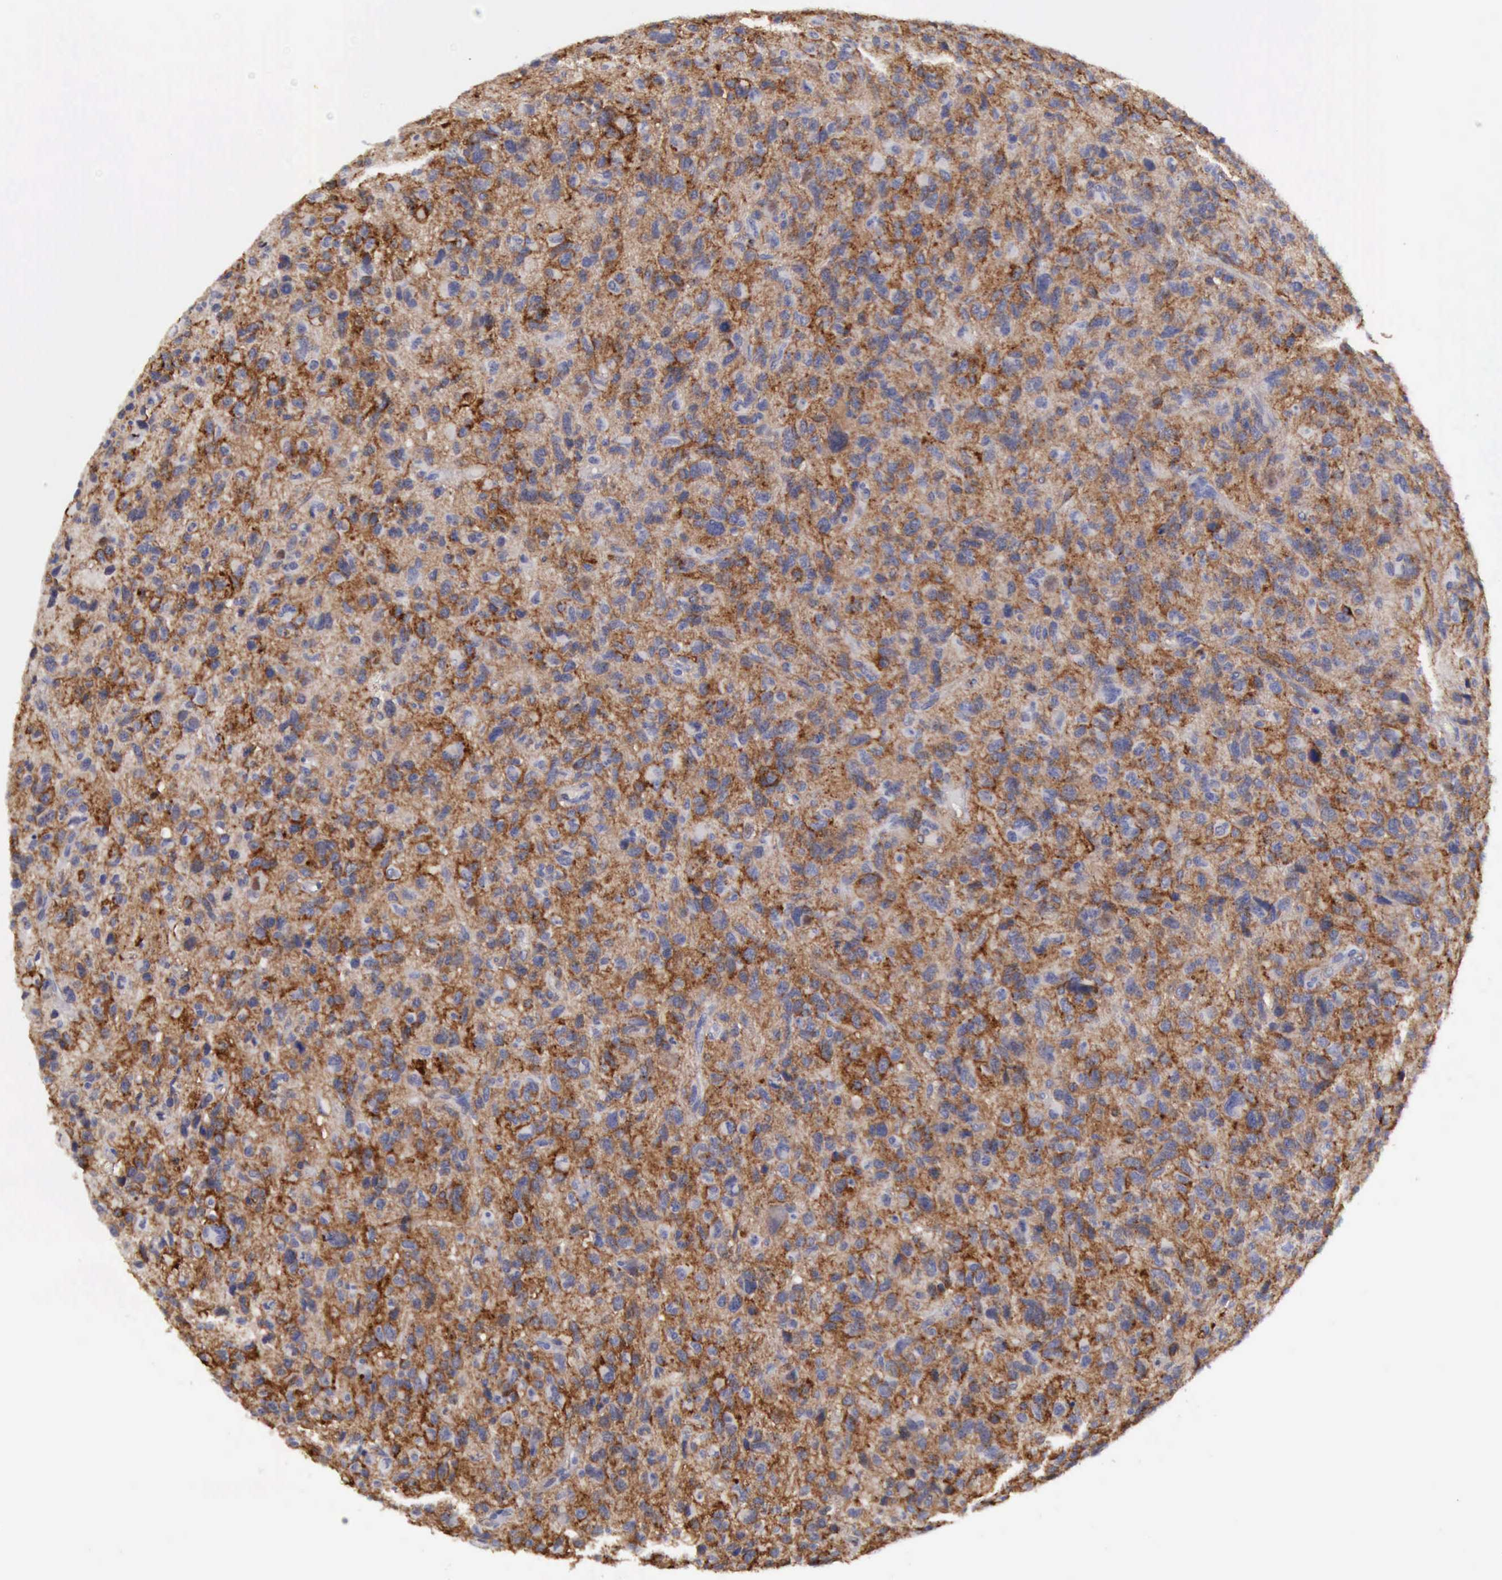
{"staining": {"intensity": "moderate", "quantity": ">75%", "location": "cytoplasmic/membranous"}, "tissue": "glioma", "cell_type": "Tumor cells", "image_type": "cancer", "snomed": [{"axis": "morphology", "description": "Glioma, malignant, High grade"}, {"axis": "topography", "description": "Brain"}], "caption": "Tumor cells demonstrate medium levels of moderate cytoplasmic/membranous staining in about >75% of cells in malignant high-grade glioma.", "gene": "TFRC", "patient": {"sex": "female", "age": 60}}